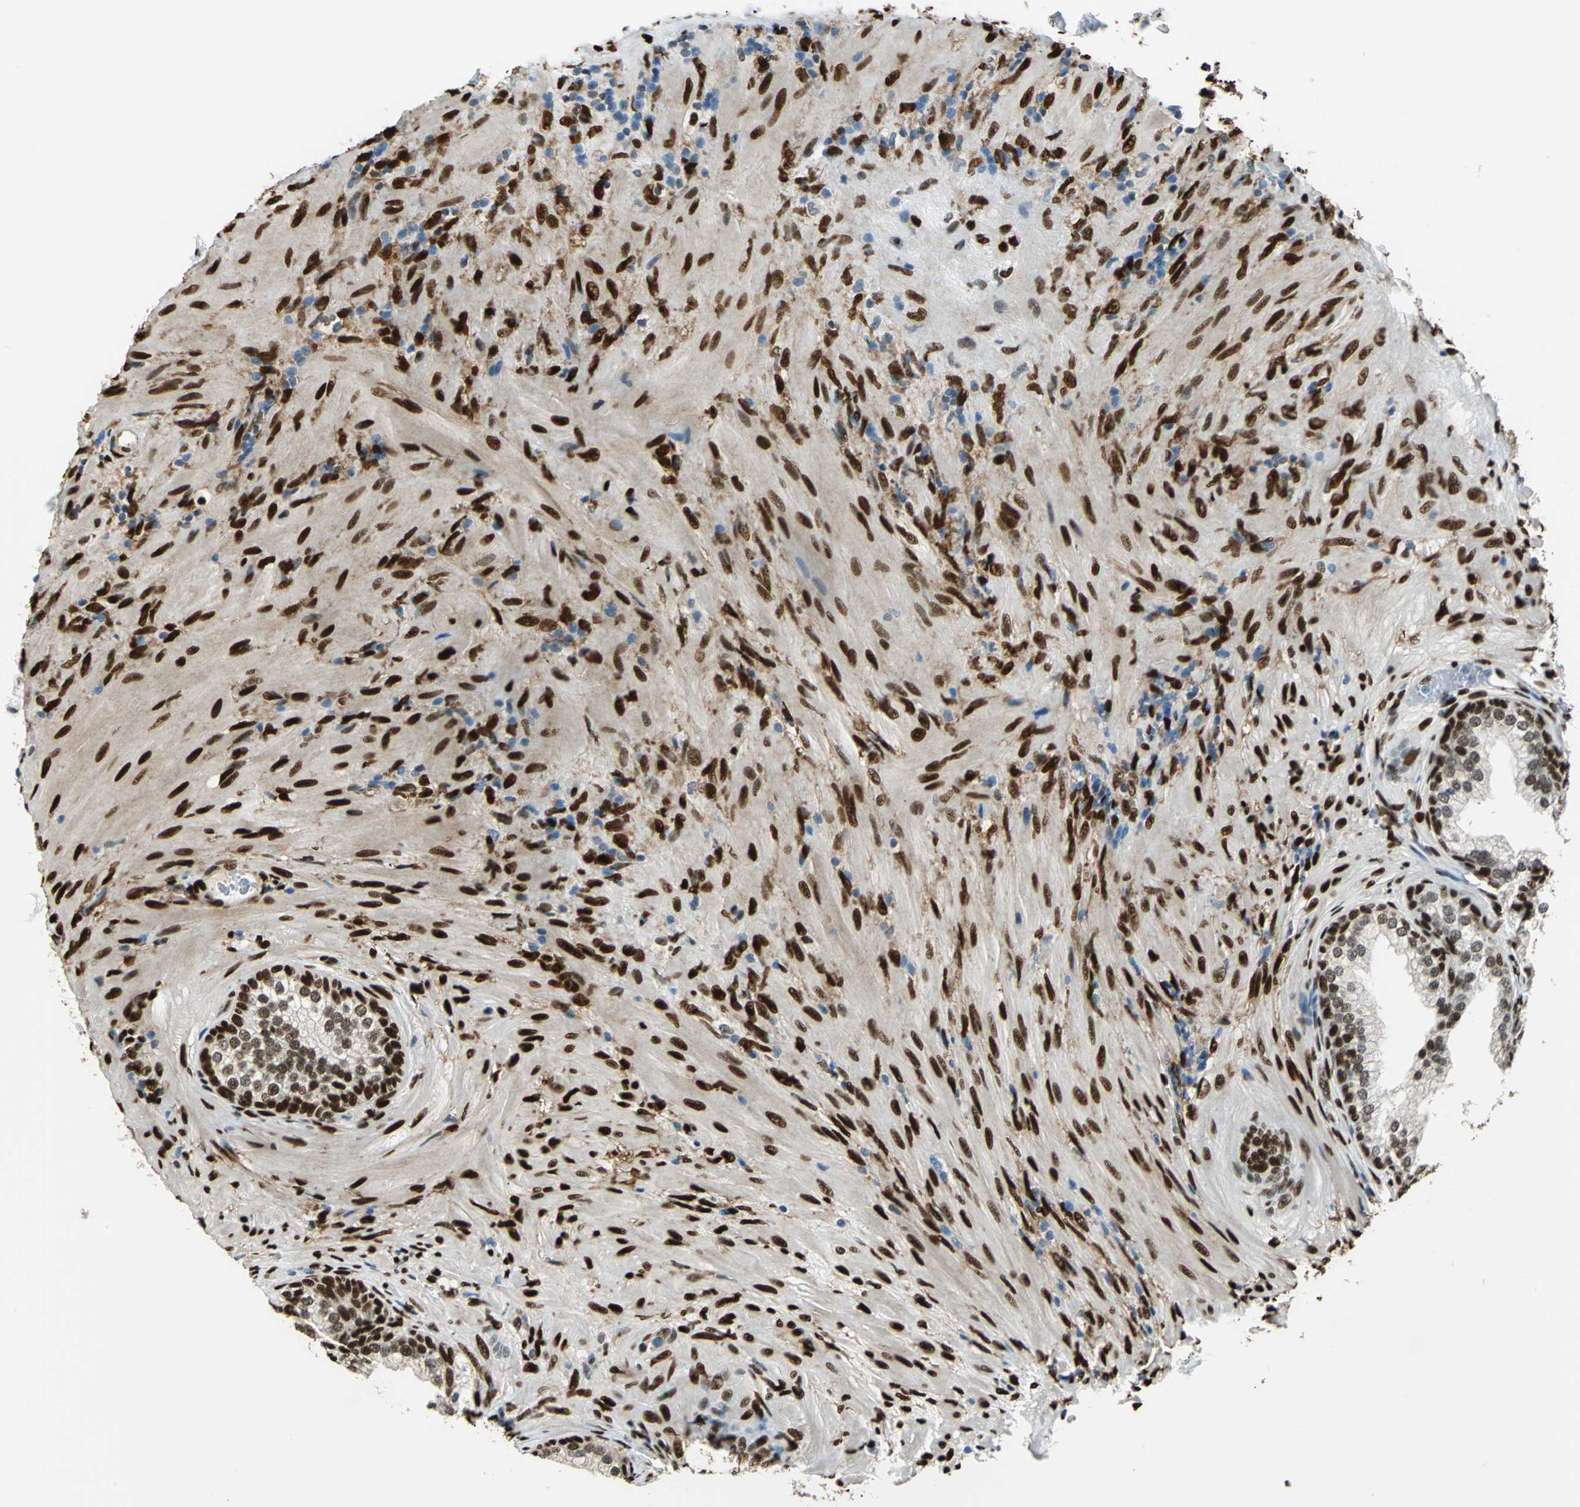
{"staining": {"intensity": "moderate", "quantity": "25%-75%", "location": "nuclear"}, "tissue": "prostate", "cell_type": "Glandular cells", "image_type": "normal", "snomed": [{"axis": "morphology", "description": "Normal tissue, NOS"}, {"axis": "topography", "description": "Prostate"}], "caption": "Glandular cells reveal medium levels of moderate nuclear positivity in about 25%-75% of cells in normal prostate. The staining was performed using DAB (3,3'-diaminobenzidine), with brown indicating positive protein expression. Nuclei are stained blue with hematoxylin.", "gene": "NFIA", "patient": {"sex": "male", "age": 76}}